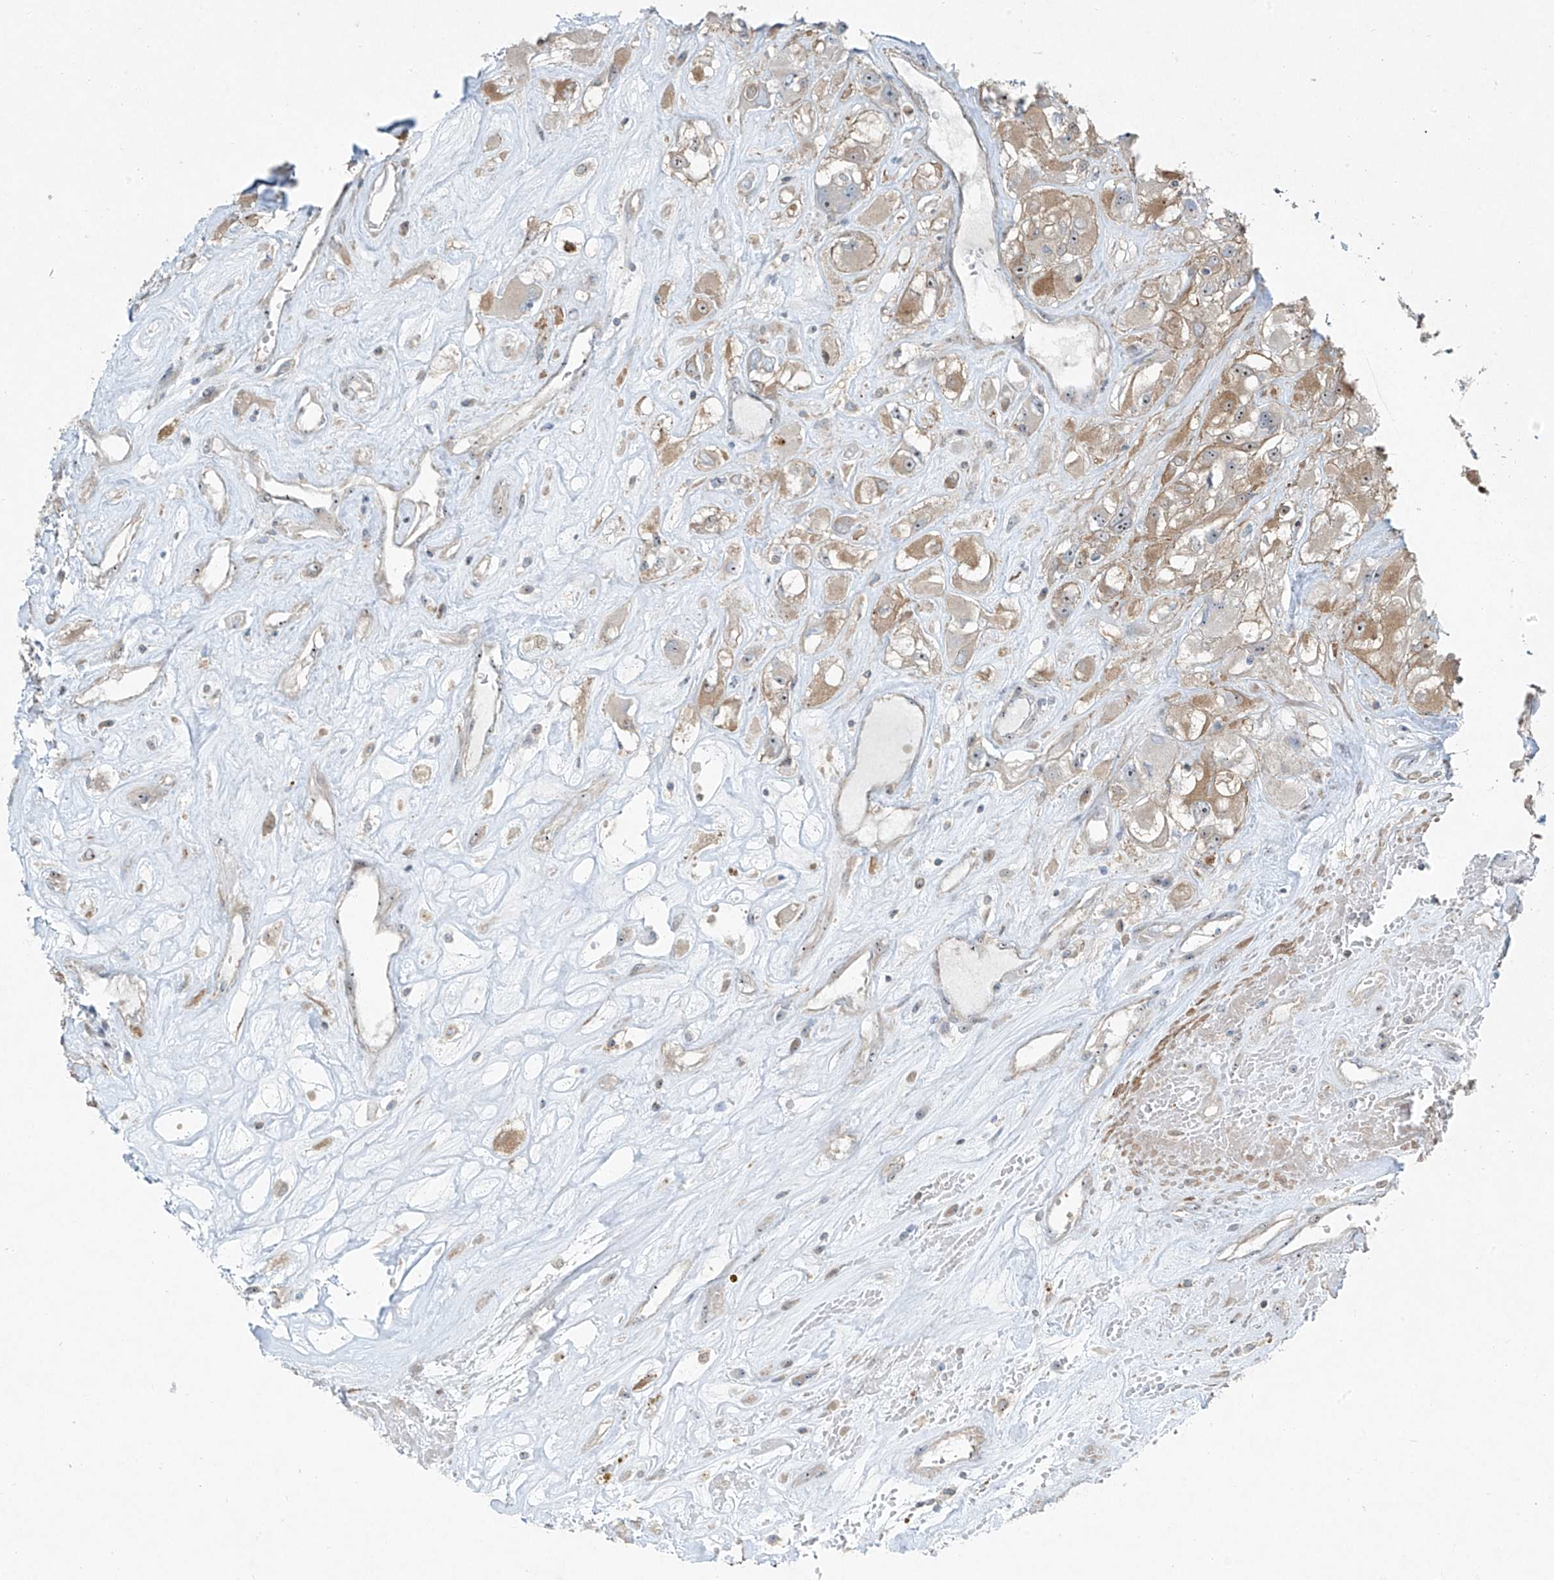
{"staining": {"intensity": "moderate", "quantity": ">75%", "location": "cytoplasmic/membranous,nuclear"}, "tissue": "renal cancer", "cell_type": "Tumor cells", "image_type": "cancer", "snomed": [{"axis": "morphology", "description": "Adenocarcinoma, NOS"}, {"axis": "topography", "description": "Kidney"}], "caption": "Moderate cytoplasmic/membranous and nuclear positivity for a protein is appreciated in approximately >75% of tumor cells of adenocarcinoma (renal) using IHC.", "gene": "PPCS", "patient": {"sex": "female", "age": 52}}